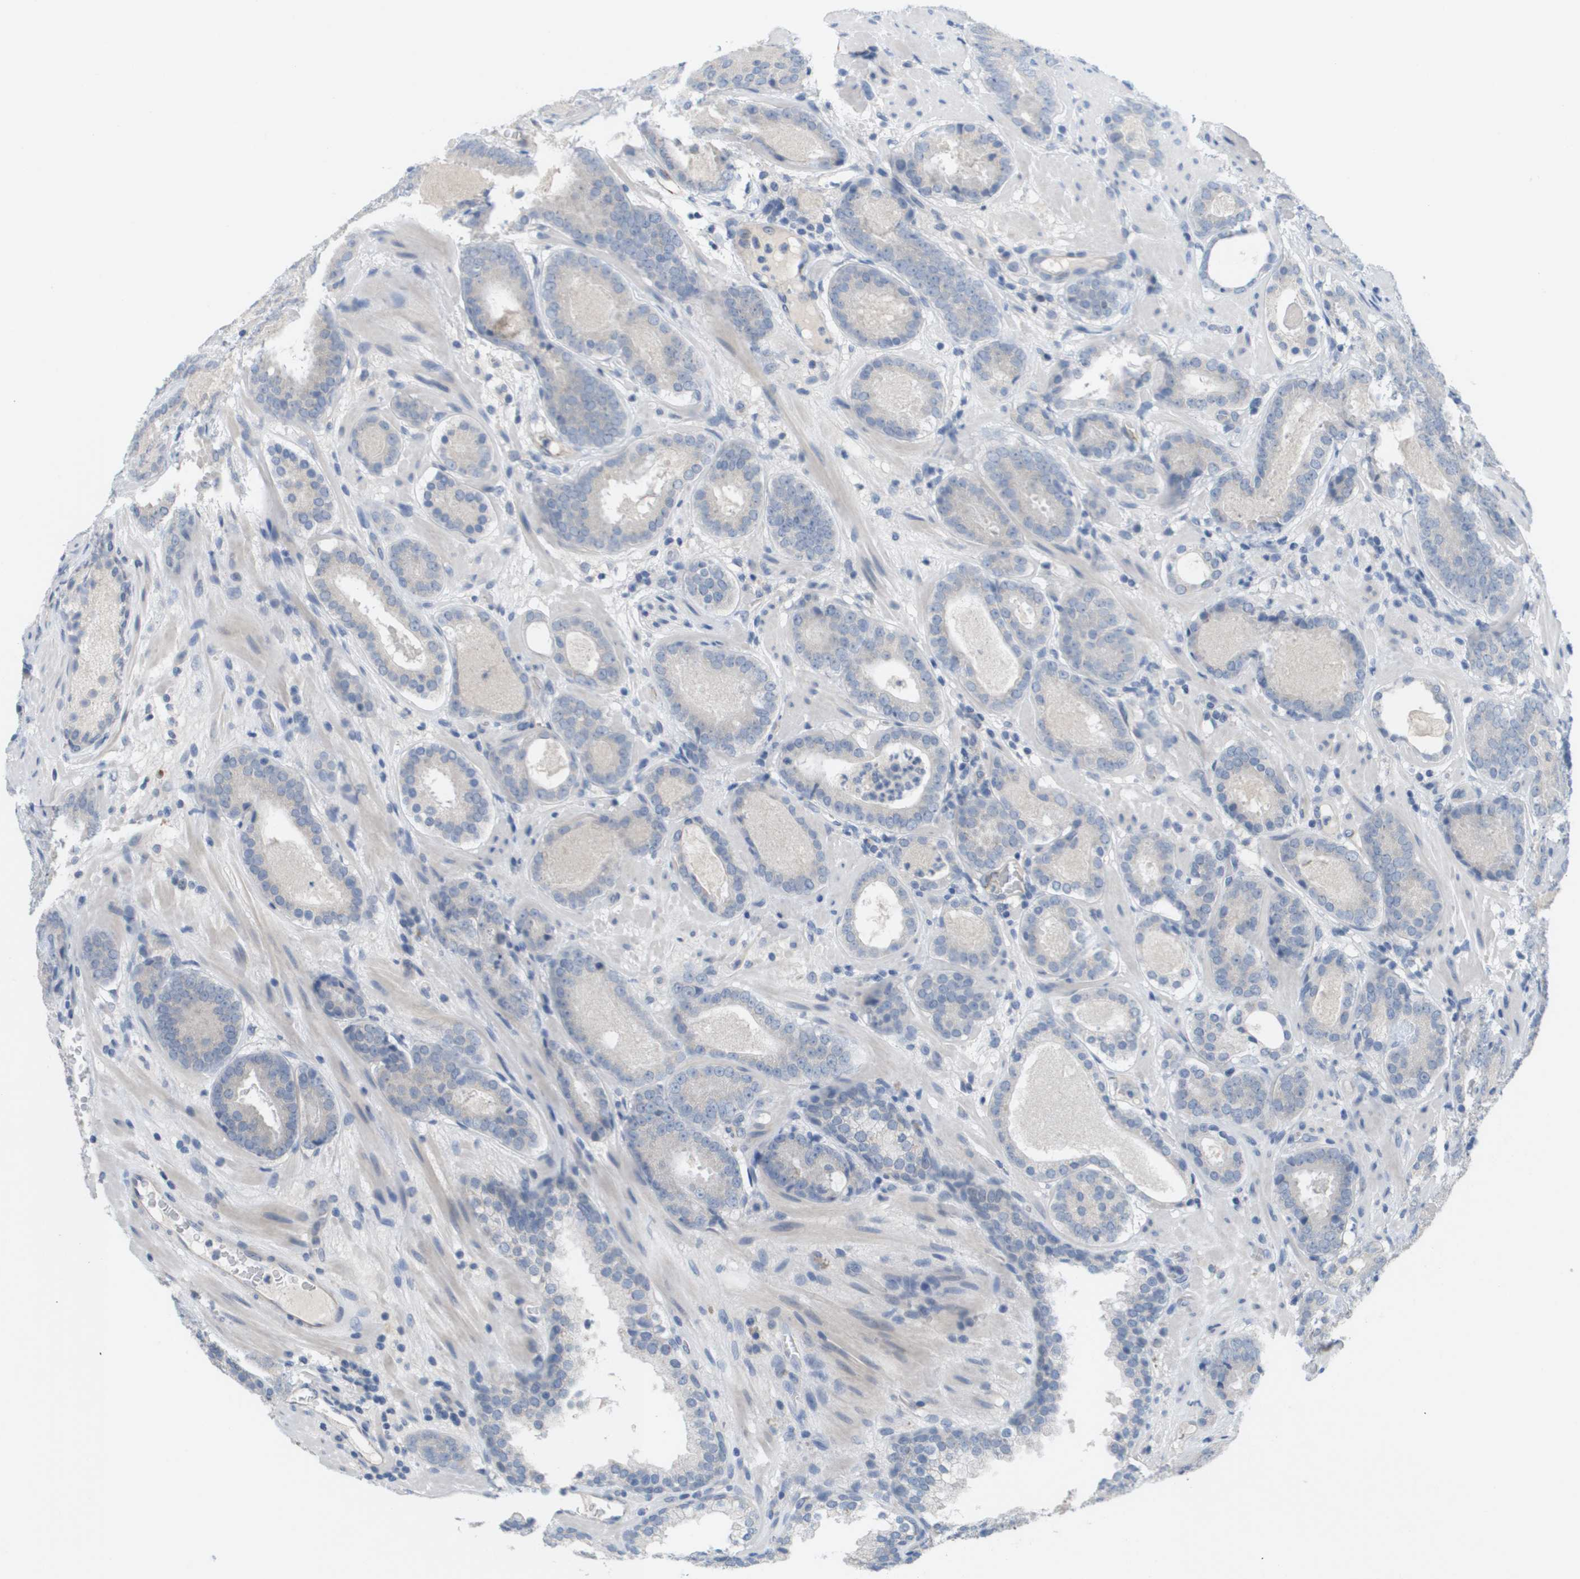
{"staining": {"intensity": "negative", "quantity": "none", "location": "none"}, "tissue": "prostate cancer", "cell_type": "Tumor cells", "image_type": "cancer", "snomed": [{"axis": "morphology", "description": "Adenocarcinoma, Low grade"}, {"axis": "topography", "description": "Prostate"}], "caption": "Protein analysis of adenocarcinoma (low-grade) (prostate) demonstrates no significant staining in tumor cells. (Immunohistochemistry (ihc), brightfield microscopy, high magnification).", "gene": "ANGPT2", "patient": {"sex": "male", "age": 69}}